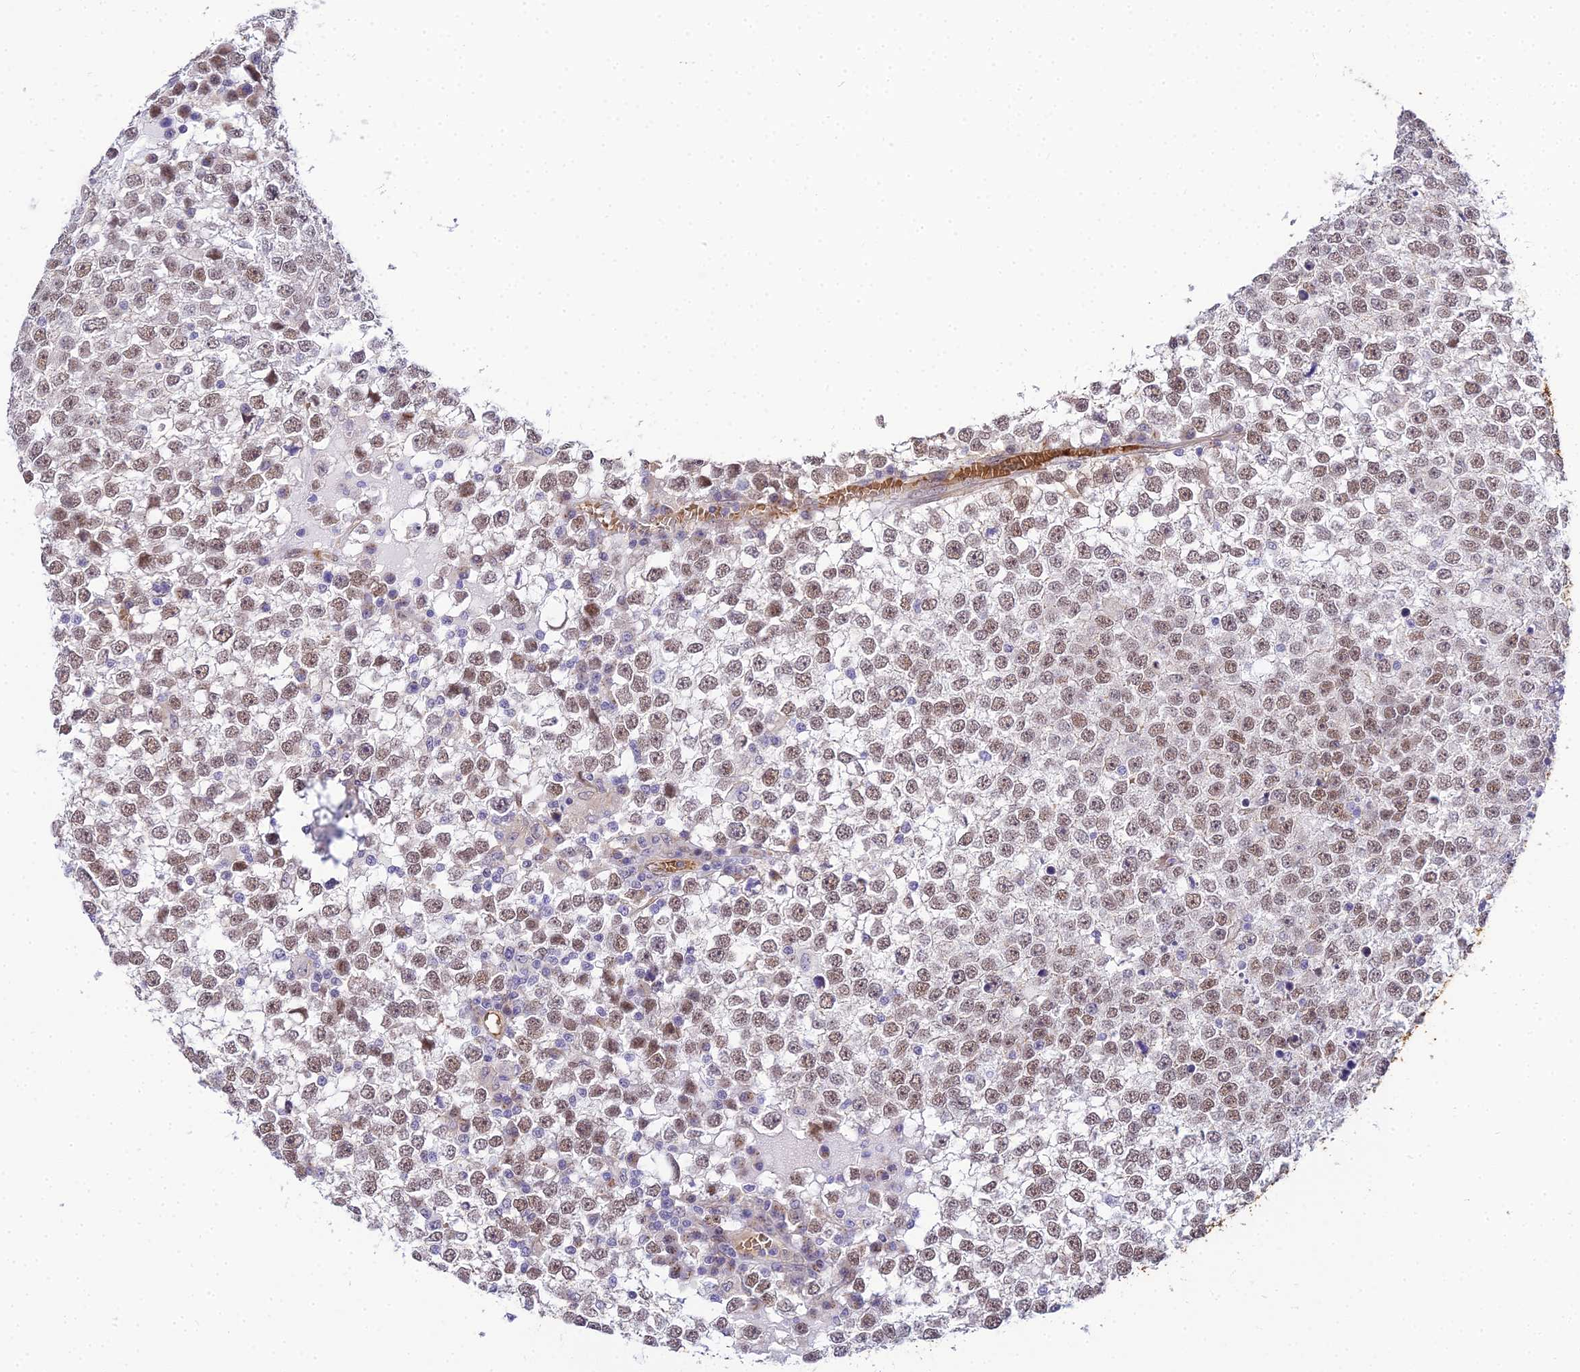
{"staining": {"intensity": "weak", "quantity": ">75%", "location": "nuclear"}, "tissue": "testis cancer", "cell_type": "Tumor cells", "image_type": "cancer", "snomed": [{"axis": "morphology", "description": "Seminoma, NOS"}, {"axis": "topography", "description": "Testis"}], "caption": "Weak nuclear staining is appreciated in about >75% of tumor cells in seminoma (testis).", "gene": "BCL9", "patient": {"sex": "male", "age": 65}}